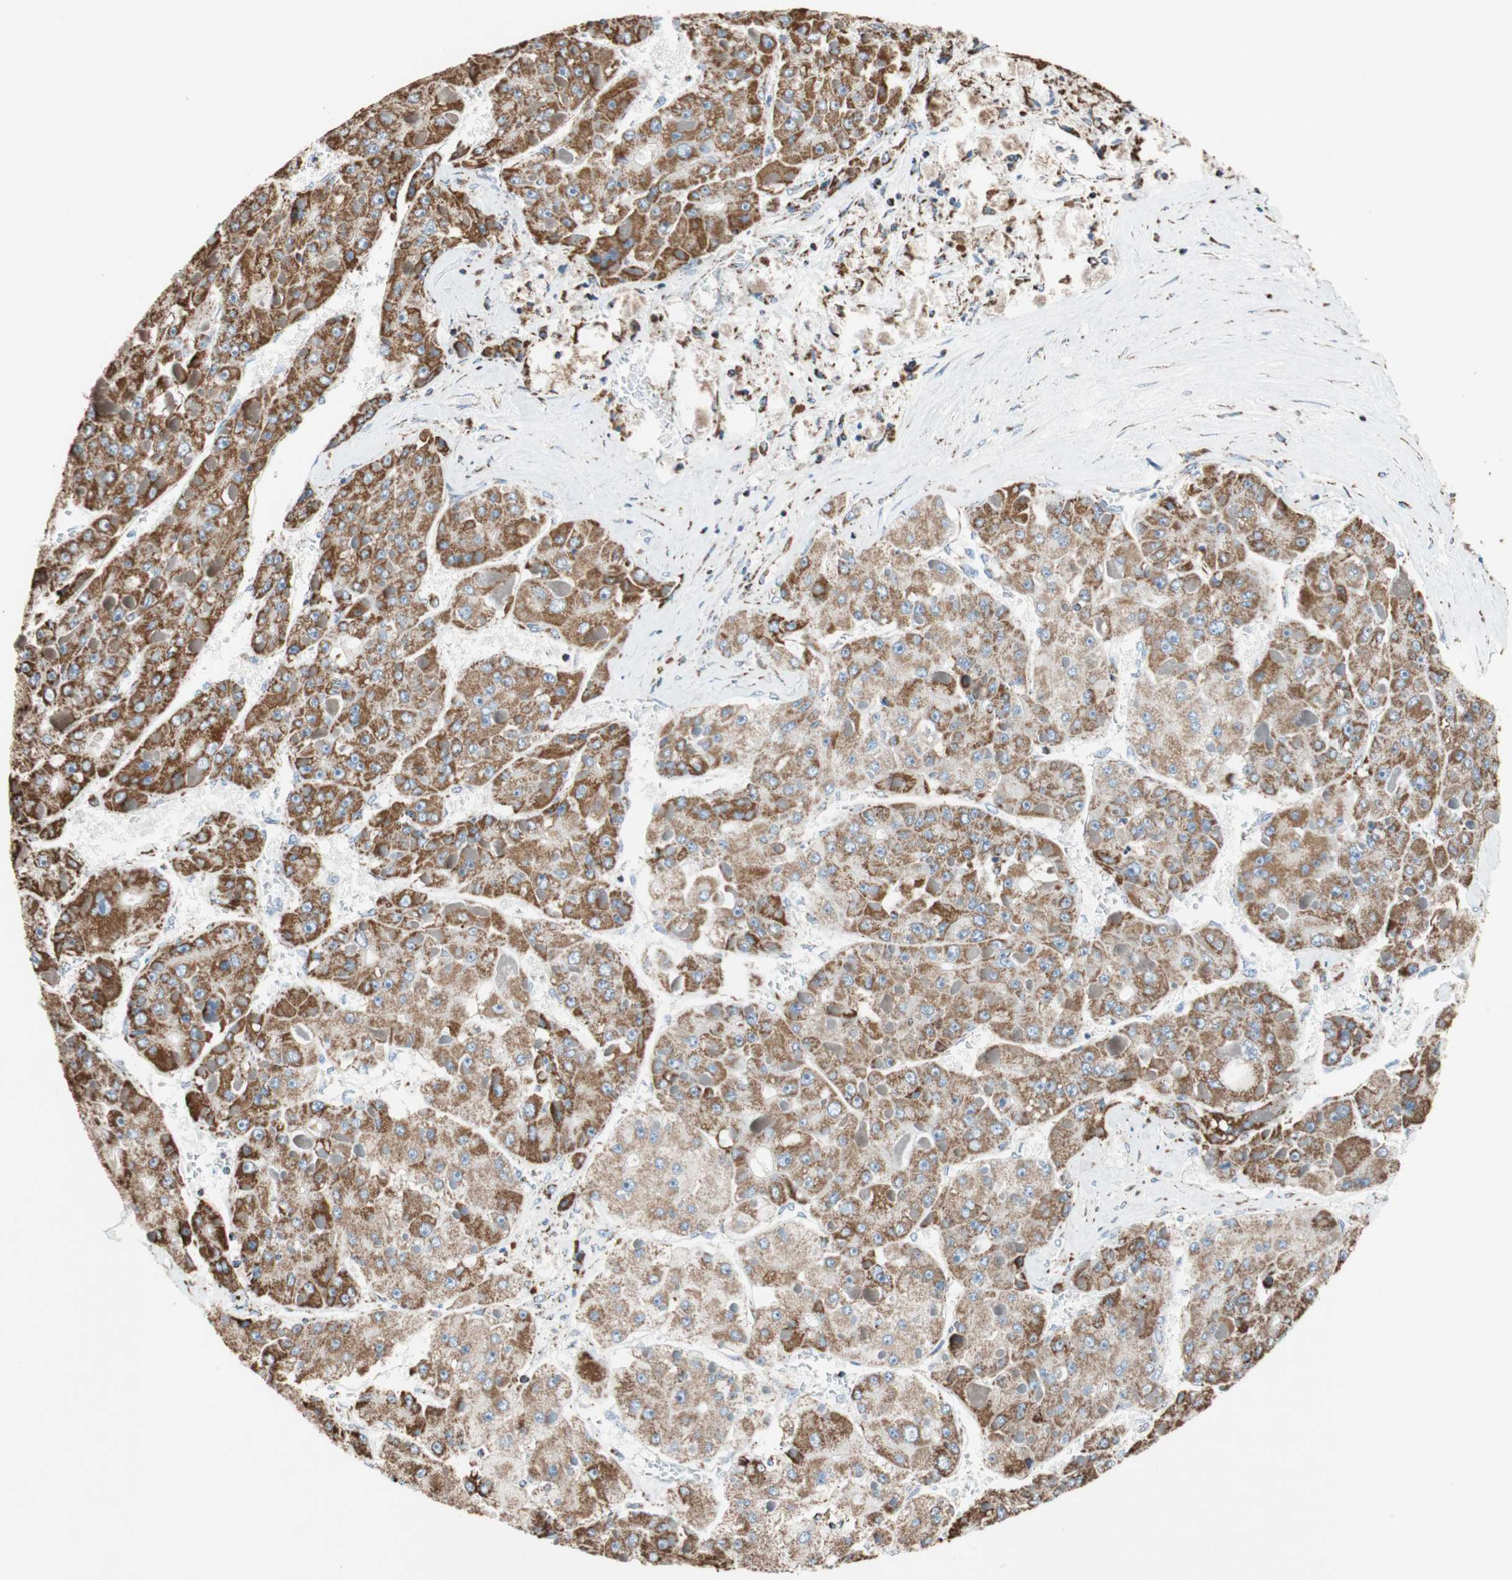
{"staining": {"intensity": "strong", "quantity": ">75%", "location": "cytoplasmic/membranous"}, "tissue": "liver cancer", "cell_type": "Tumor cells", "image_type": "cancer", "snomed": [{"axis": "morphology", "description": "Carcinoma, Hepatocellular, NOS"}, {"axis": "topography", "description": "Liver"}], "caption": "Tumor cells display high levels of strong cytoplasmic/membranous expression in approximately >75% of cells in hepatocellular carcinoma (liver).", "gene": "PCSK4", "patient": {"sex": "female", "age": 73}}